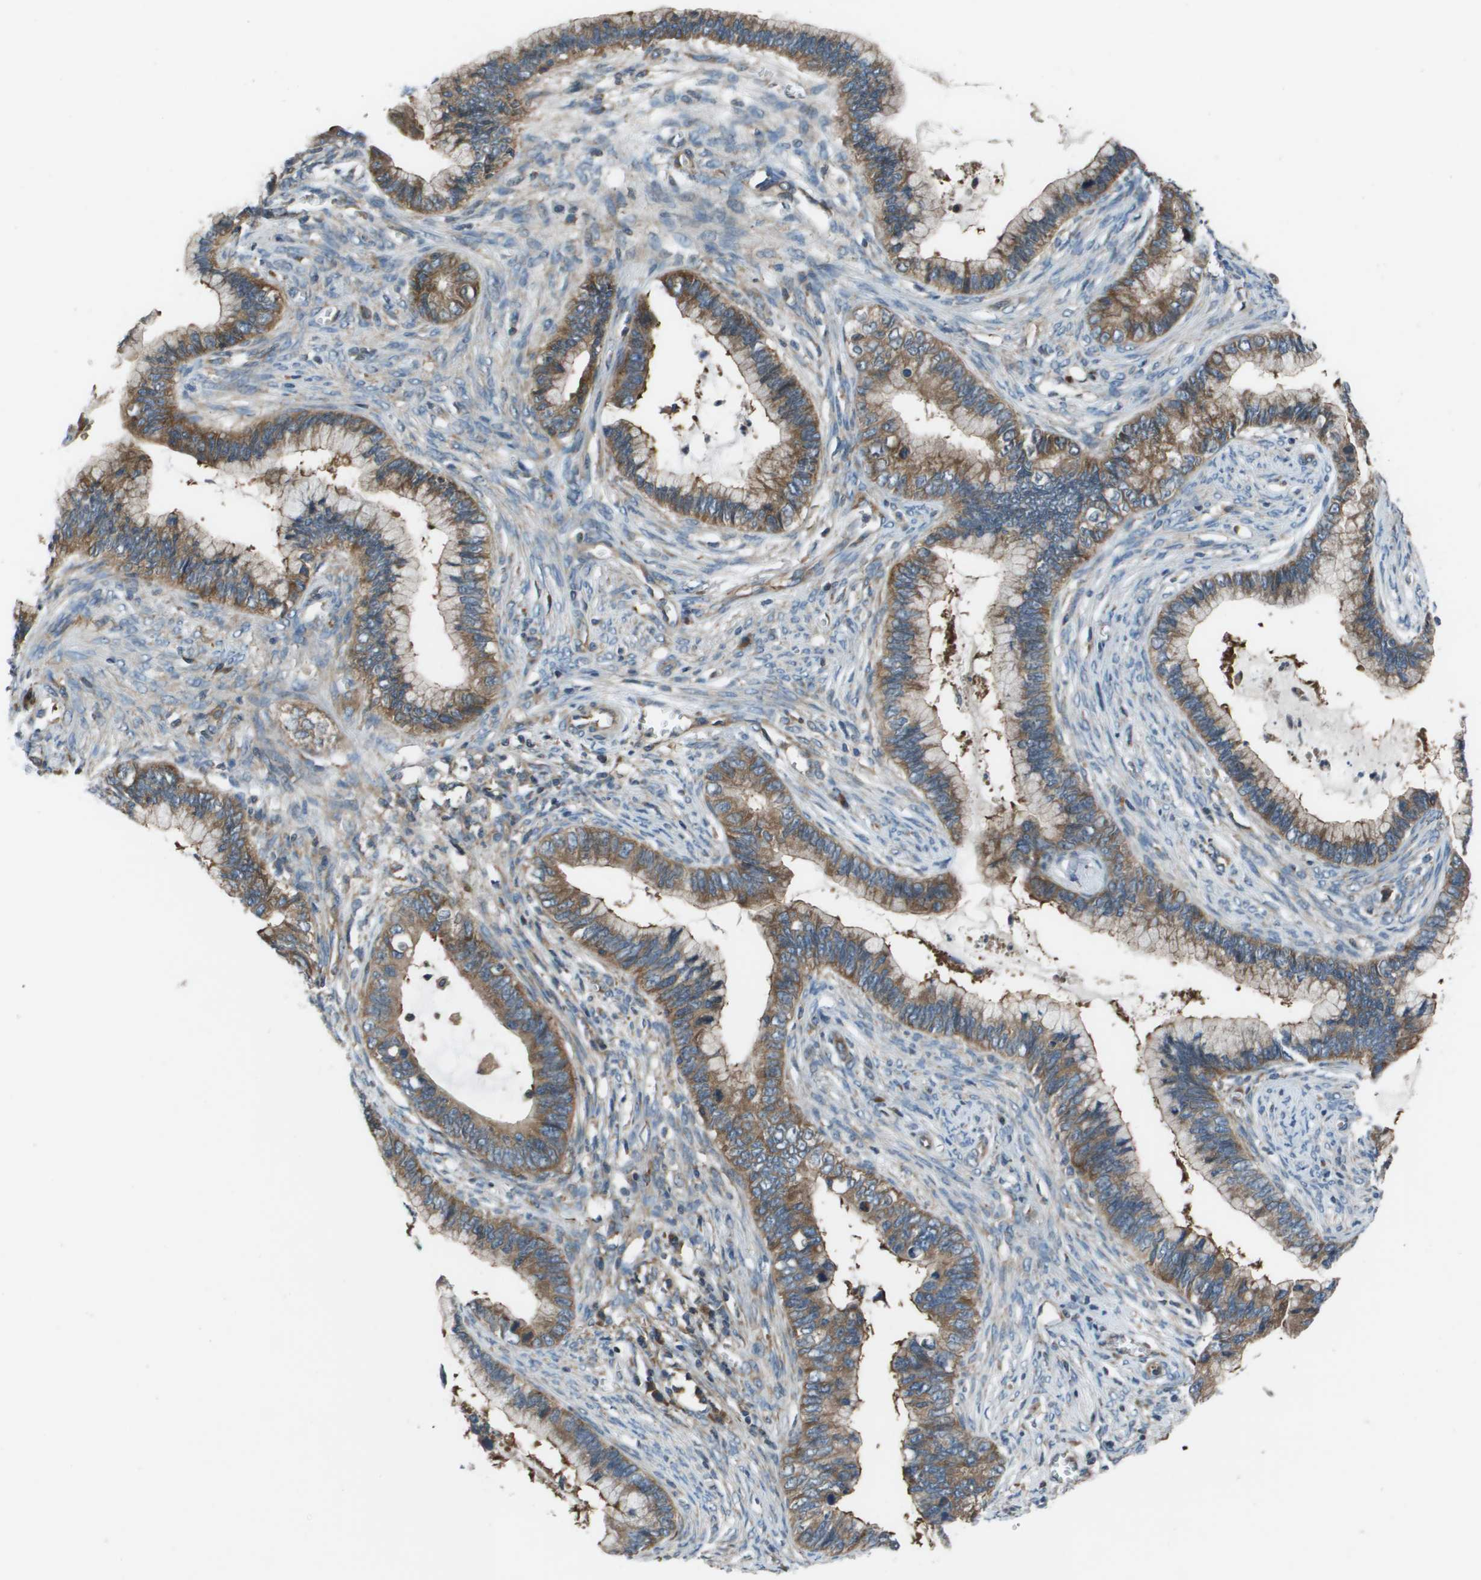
{"staining": {"intensity": "moderate", "quantity": ">75%", "location": "cytoplasmic/membranous"}, "tissue": "cervical cancer", "cell_type": "Tumor cells", "image_type": "cancer", "snomed": [{"axis": "morphology", "description": "Adenocarcinoma, NOS"}, {"axis": "topography", "description": "Cervix"}], "caption": "This photomicrograph displays cervical cancer (adenocarcinoma) stained with immunohistochemistry (IHC) to label a protein in brown. The cytoplasmic/membranous of tumor cells show moderate positivity for the protein. Nuclei are counter-stained blue.", "gene": "EIF3B", "patient": {"sex": "female", "age": 44}}